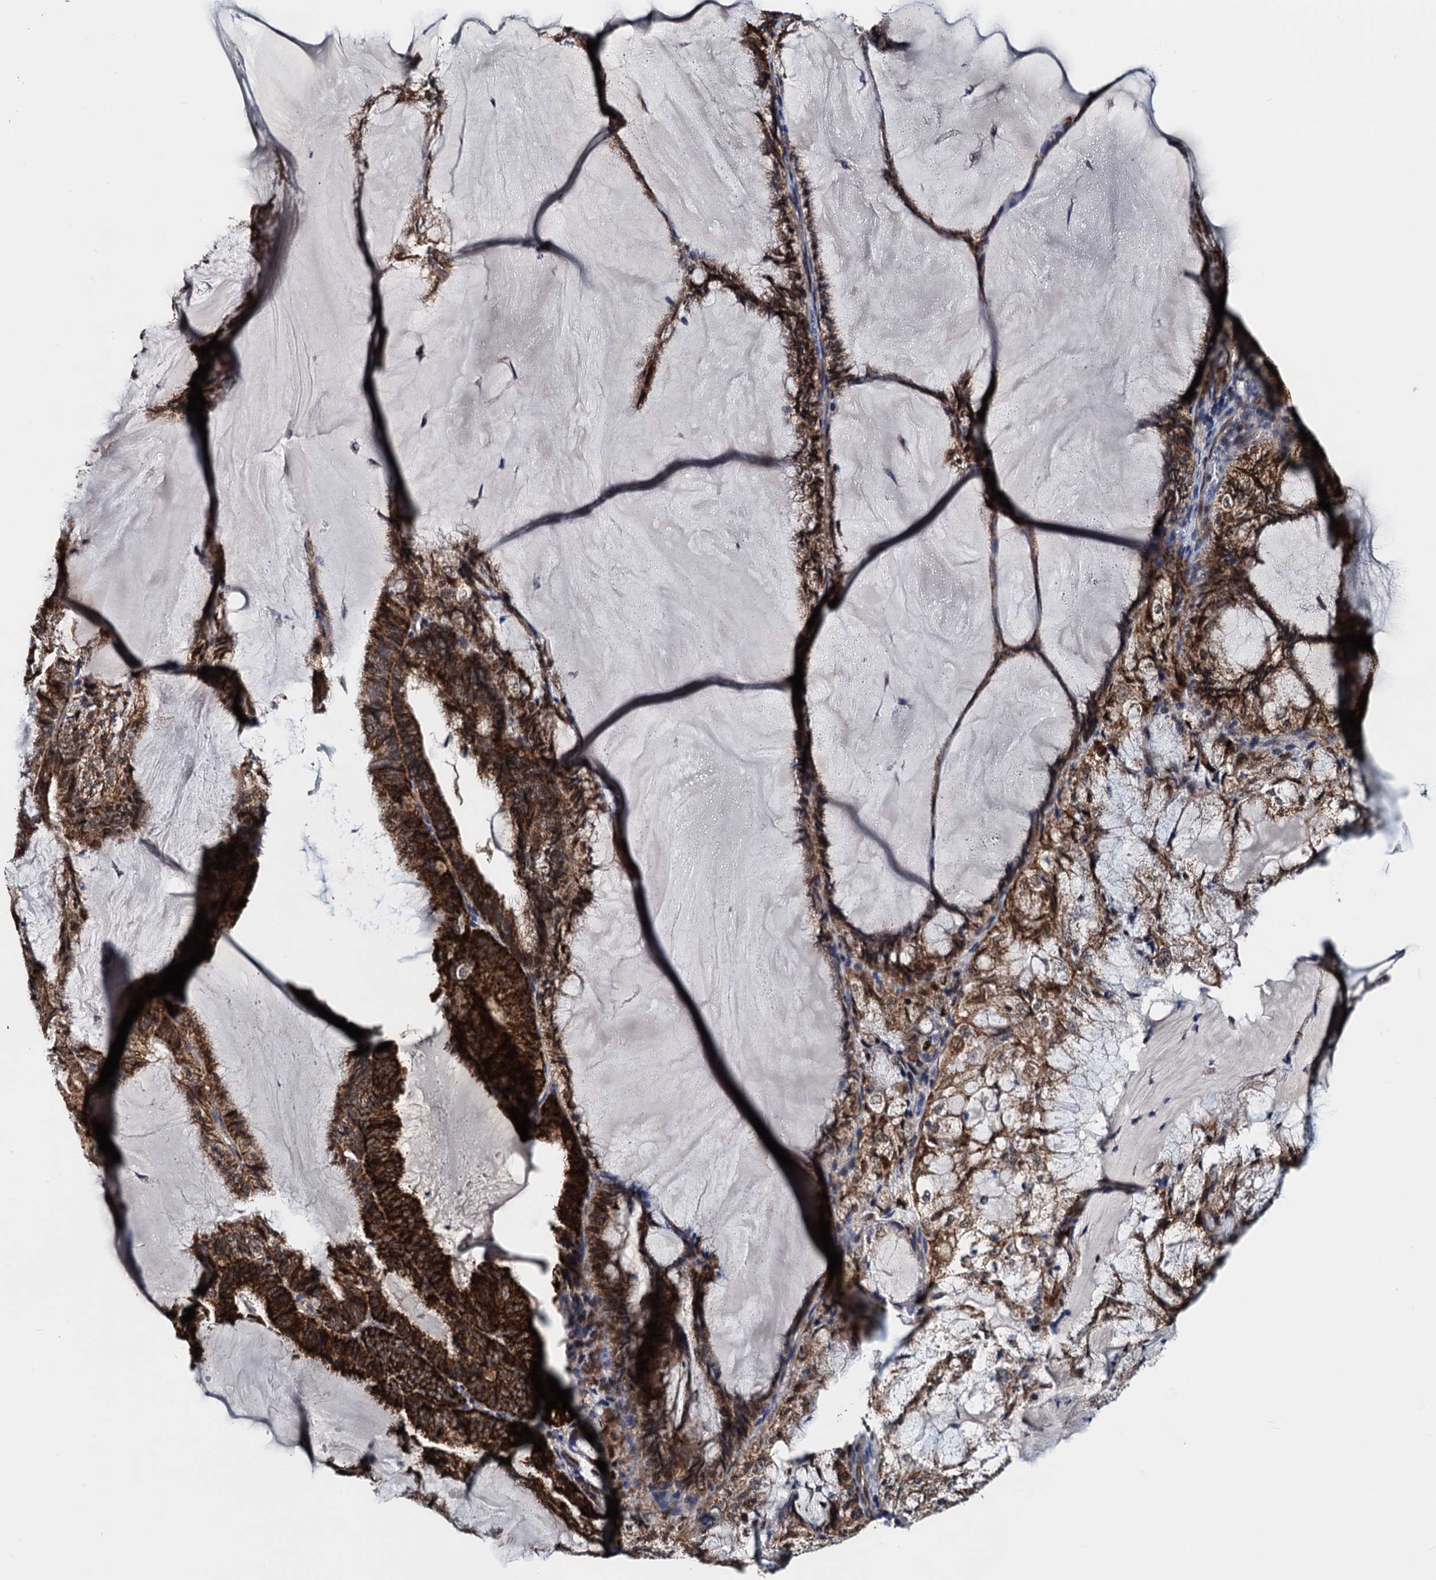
{"staining": {"intensity": "strong", "quantity": ">75%", "location": "cytoplasmic/membranous"}, "tissue": "endometrial cancer", "cell_type": "Tumor cells", "image_type": "cancer", "snomed": [{"axis": "morphology", "description": "Adenocarcinoma, NOS"}, {"axis": "topography", "description": "Endometrium"}], "caption": "High-power microscopy captured an immunohistochemistry histopathology image of adenocarcinoma (endometrial), revealing strong cytoplasmic/membranous expression in about >75% of tumor cells.", "gene": "COA4", "patient": {"sex": "female", "age": 81}}